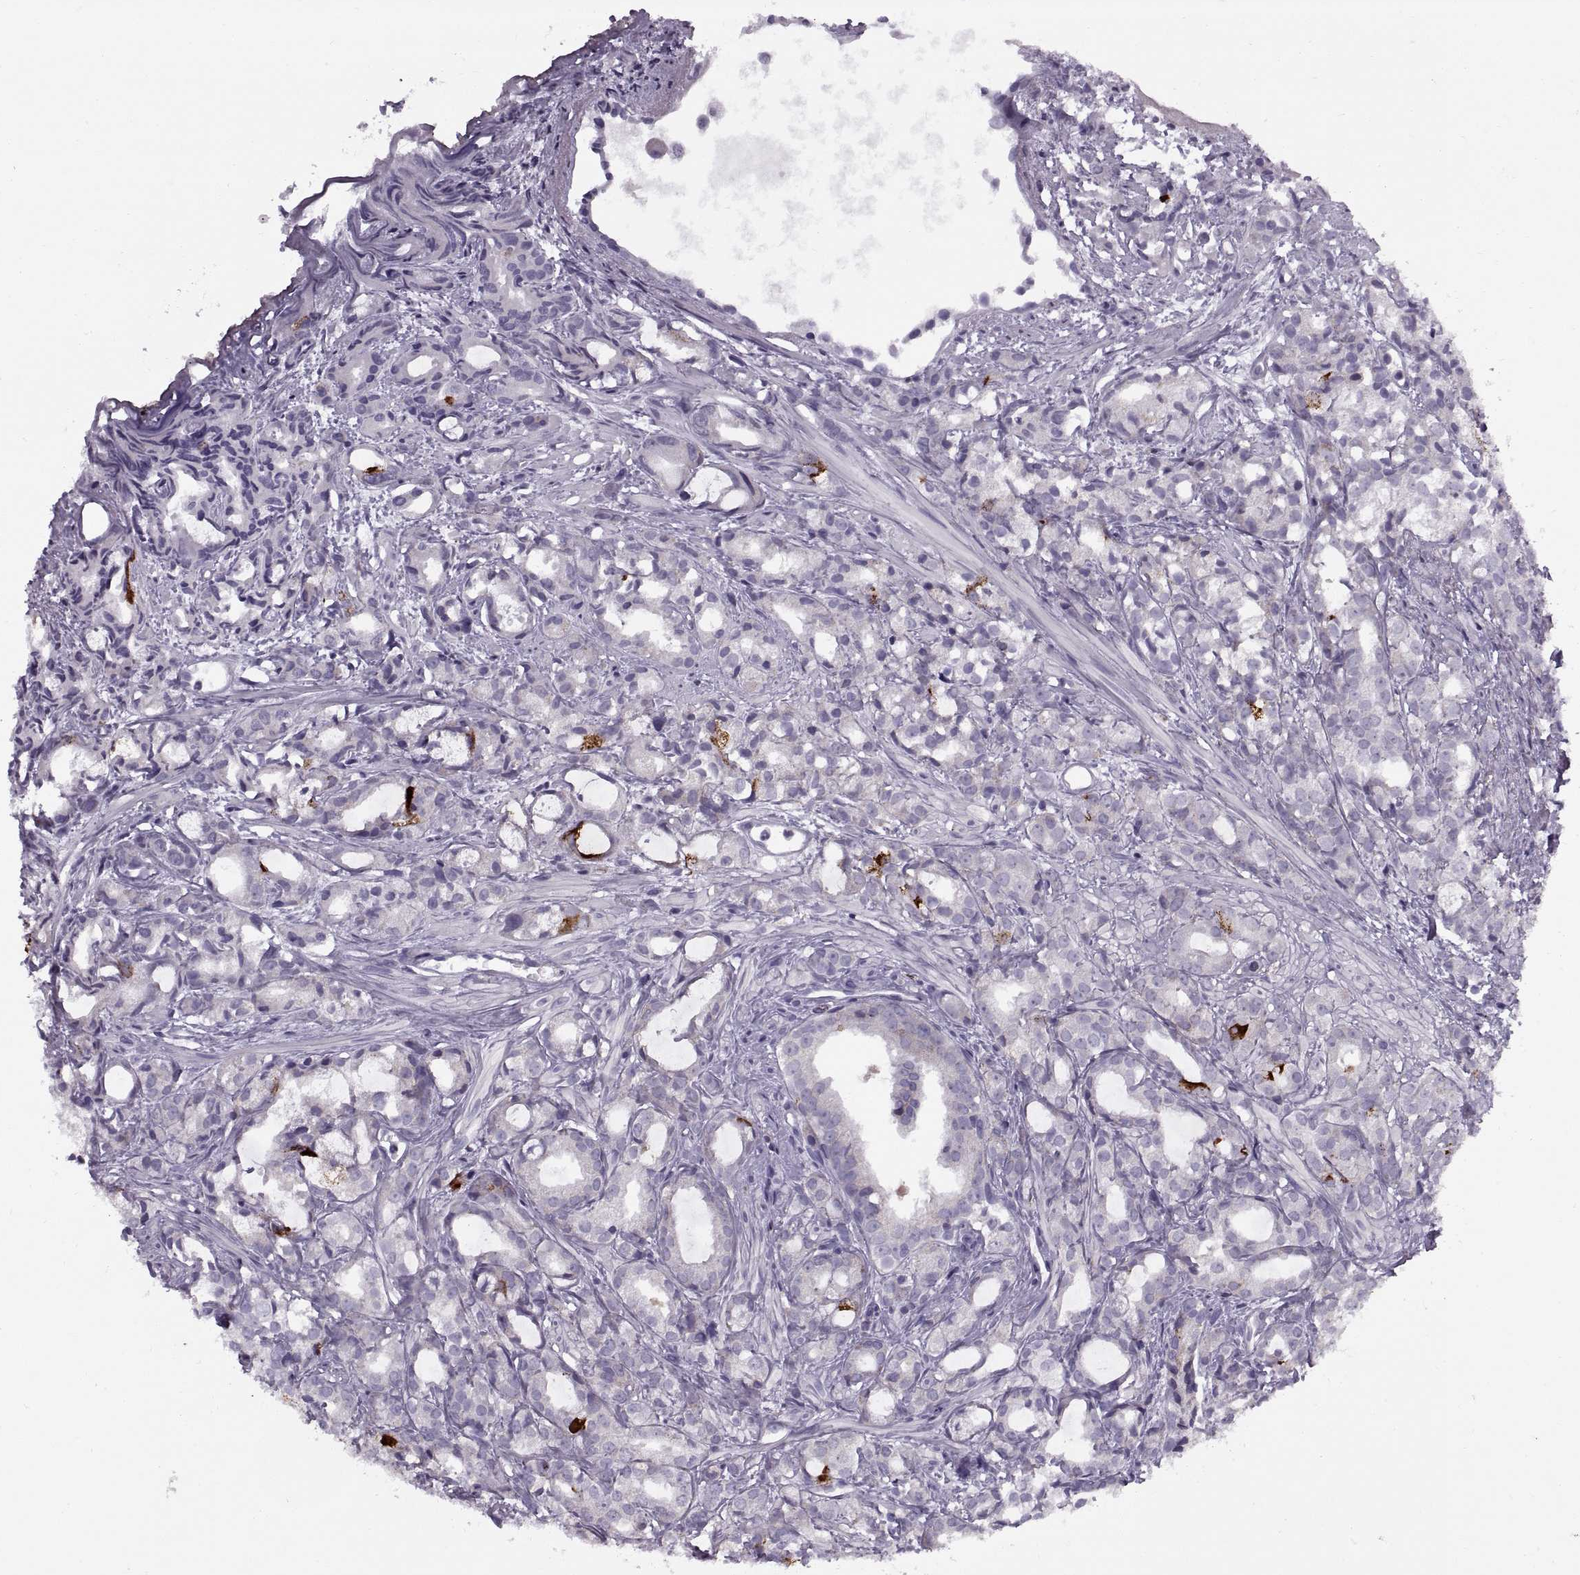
{"staining": {"intensity": "negative", "quantity": "none", "location": "none"}, "tissue": "prostate cancer", "cell_type": "Tumor cells", "image_type": "cancer", "snomed": [{"axis": "morphology", "description": "Adenocarcinoma, High grade"}, {"axis": "topography", "description": "Prostate"}], "caption": "IHC of prostate adenocarcinoma (high-grade) demonstrates no staining in tumor cells.", "gene": "CALCR", "patient": {"sex": "male", "age": 79}}